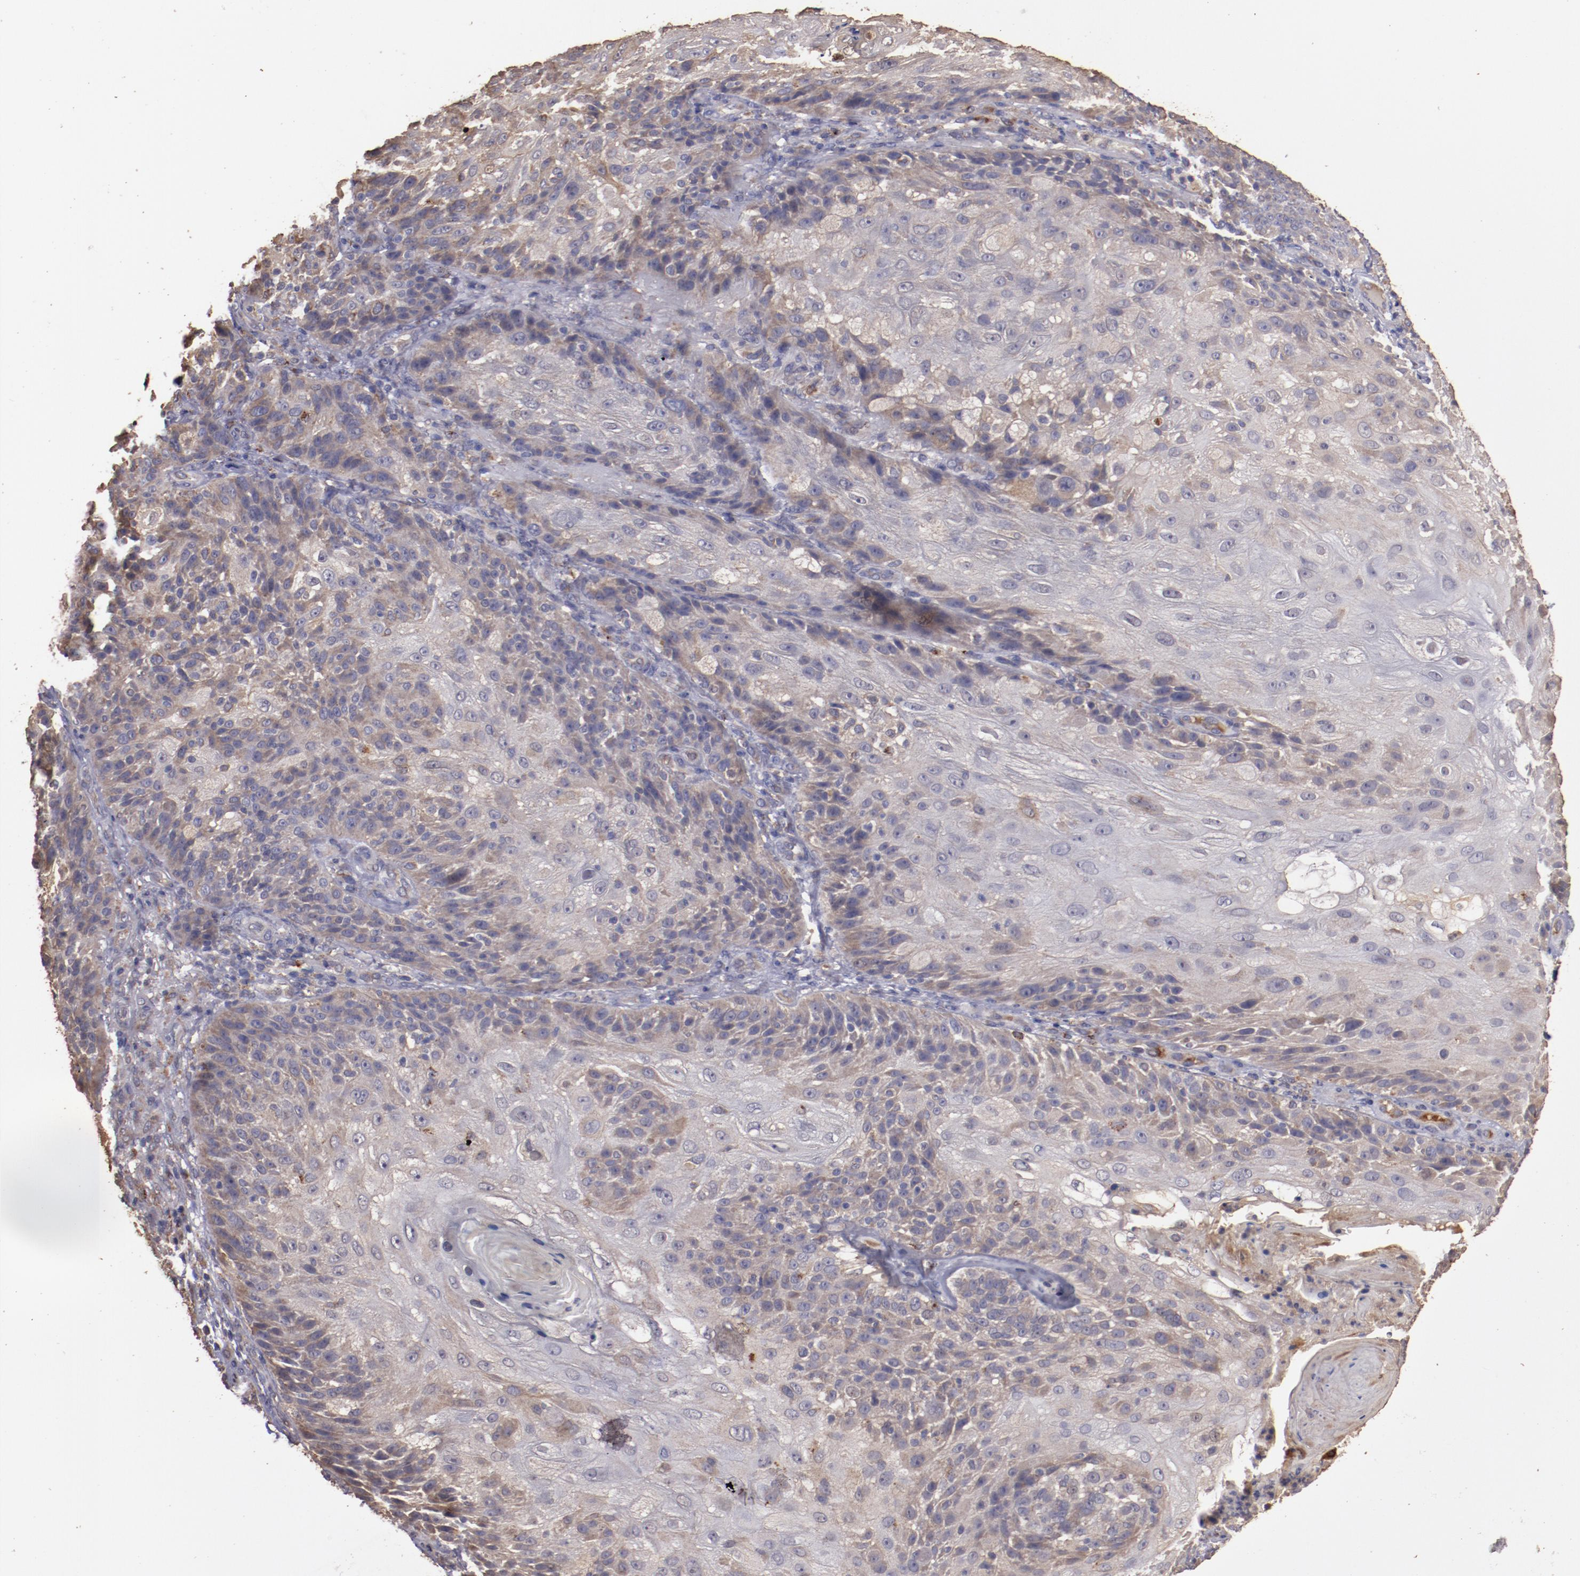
{"staining": {"intensity": "moderate", "quantity": ">75%", "location": "cytoplasmic/membranous"}, "tissue": "skin cancer", "cell_type": "Tumor cells", "image_type": "cancer", "snomed": [{"axis": "morphology", "description": "Normal tissue, NOS"}, {"axis": "morphology", "description": "Squamous cell carcinoma, NOS"}, {"axis": "topography", "description": "Skin"}], "caption": "DAB immunohistochemical staining of human squamous cell carcinoma (skin) exhibits moderate cytoplasmic/membranous protein expression in approximately >75% of tumor cells.", "gene": "SRRD", "patient": {"sex": "female", "age": 83}}